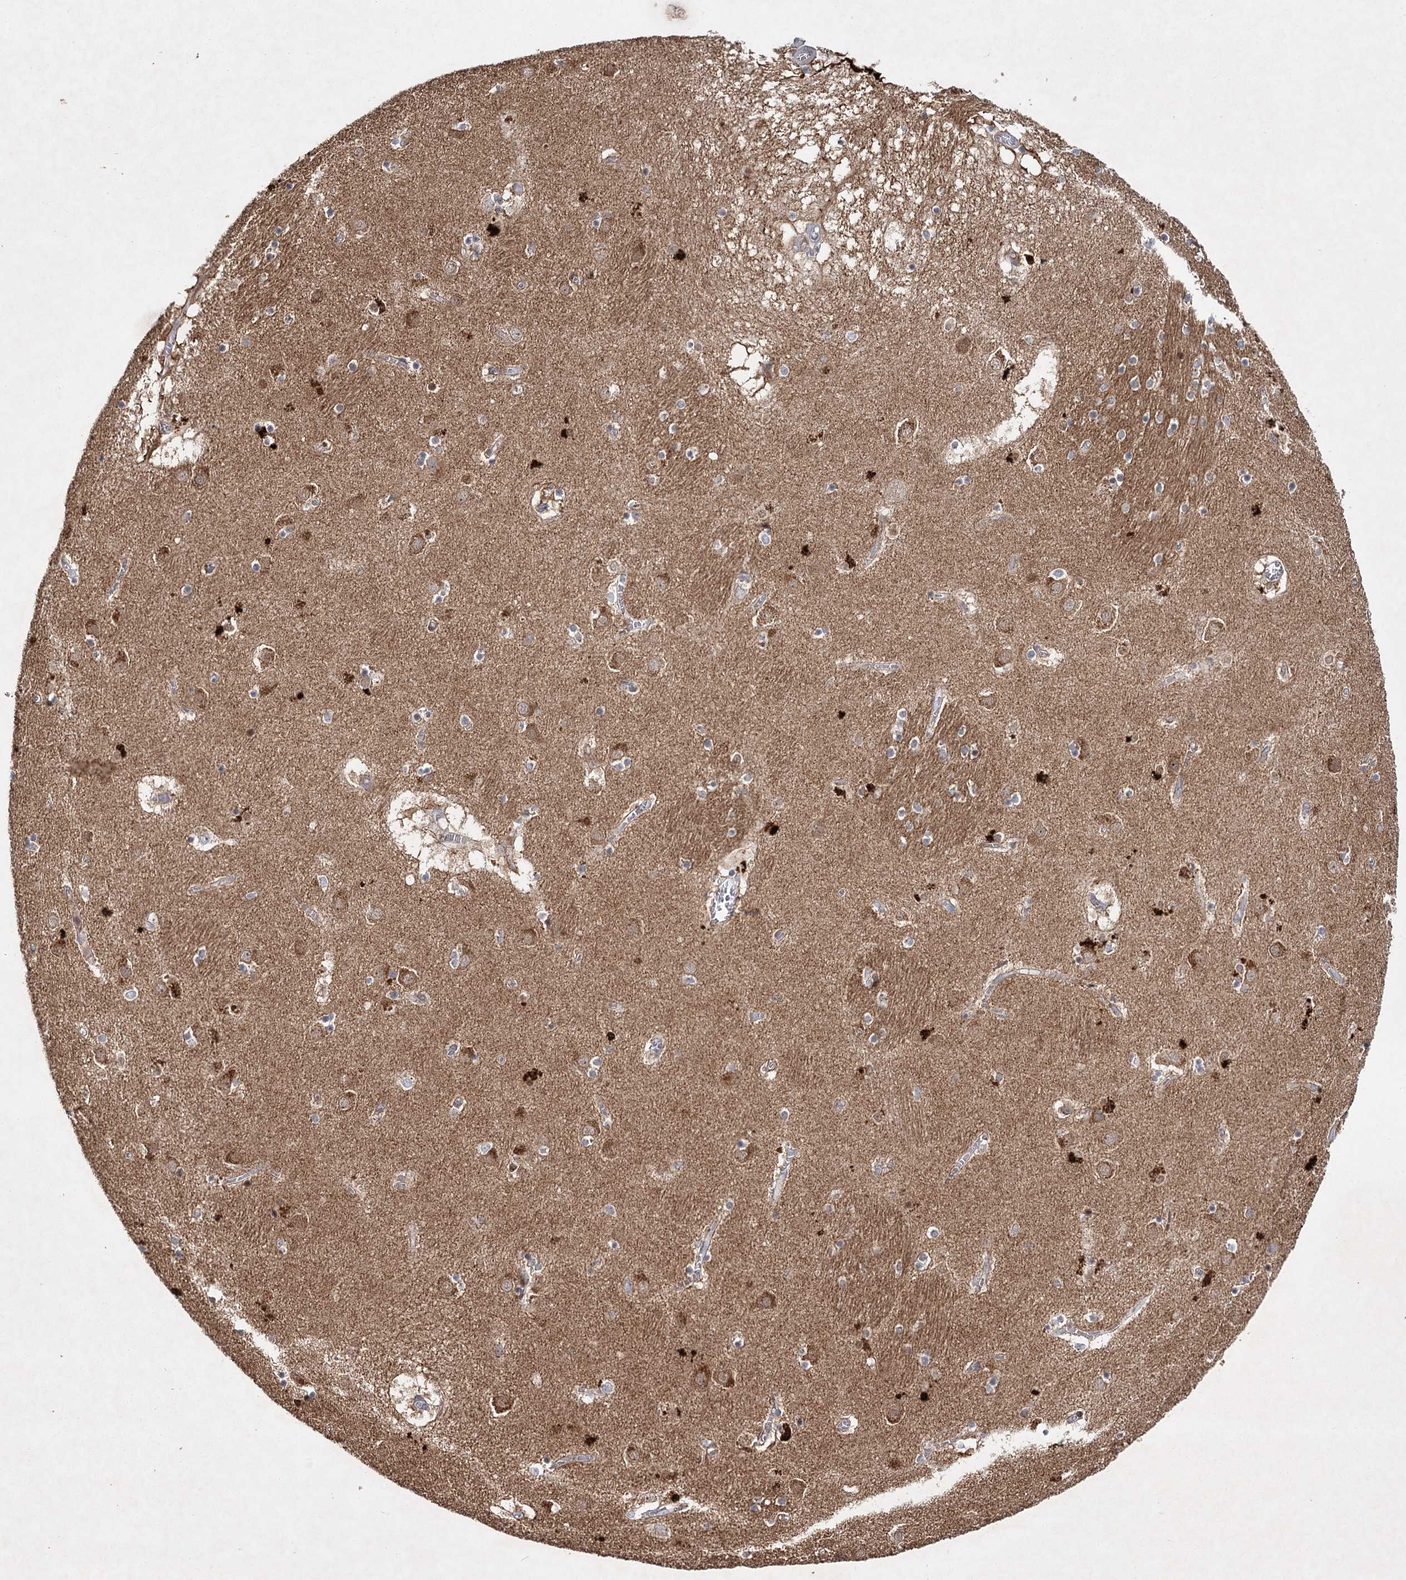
{"staining": {"intensity": "negative", "quantity": "none", "location": "none"}, "tissue": "caudate", "cell_type": "Glial cells", "image_type": "normal", "snomed": [{"axis": "morphology", "description": "Normal tissue, NOS"}, {"axis": "topography", "description": "Lateral ventricle wall"}], "caption": "High power microscopy photomicrograph of an immunohistochemistry image of unremarkable caudate, revealing no significant staining in glial cells.", "gene": "MAP3K13", "patient": {"sex": "male", "age": 70}}